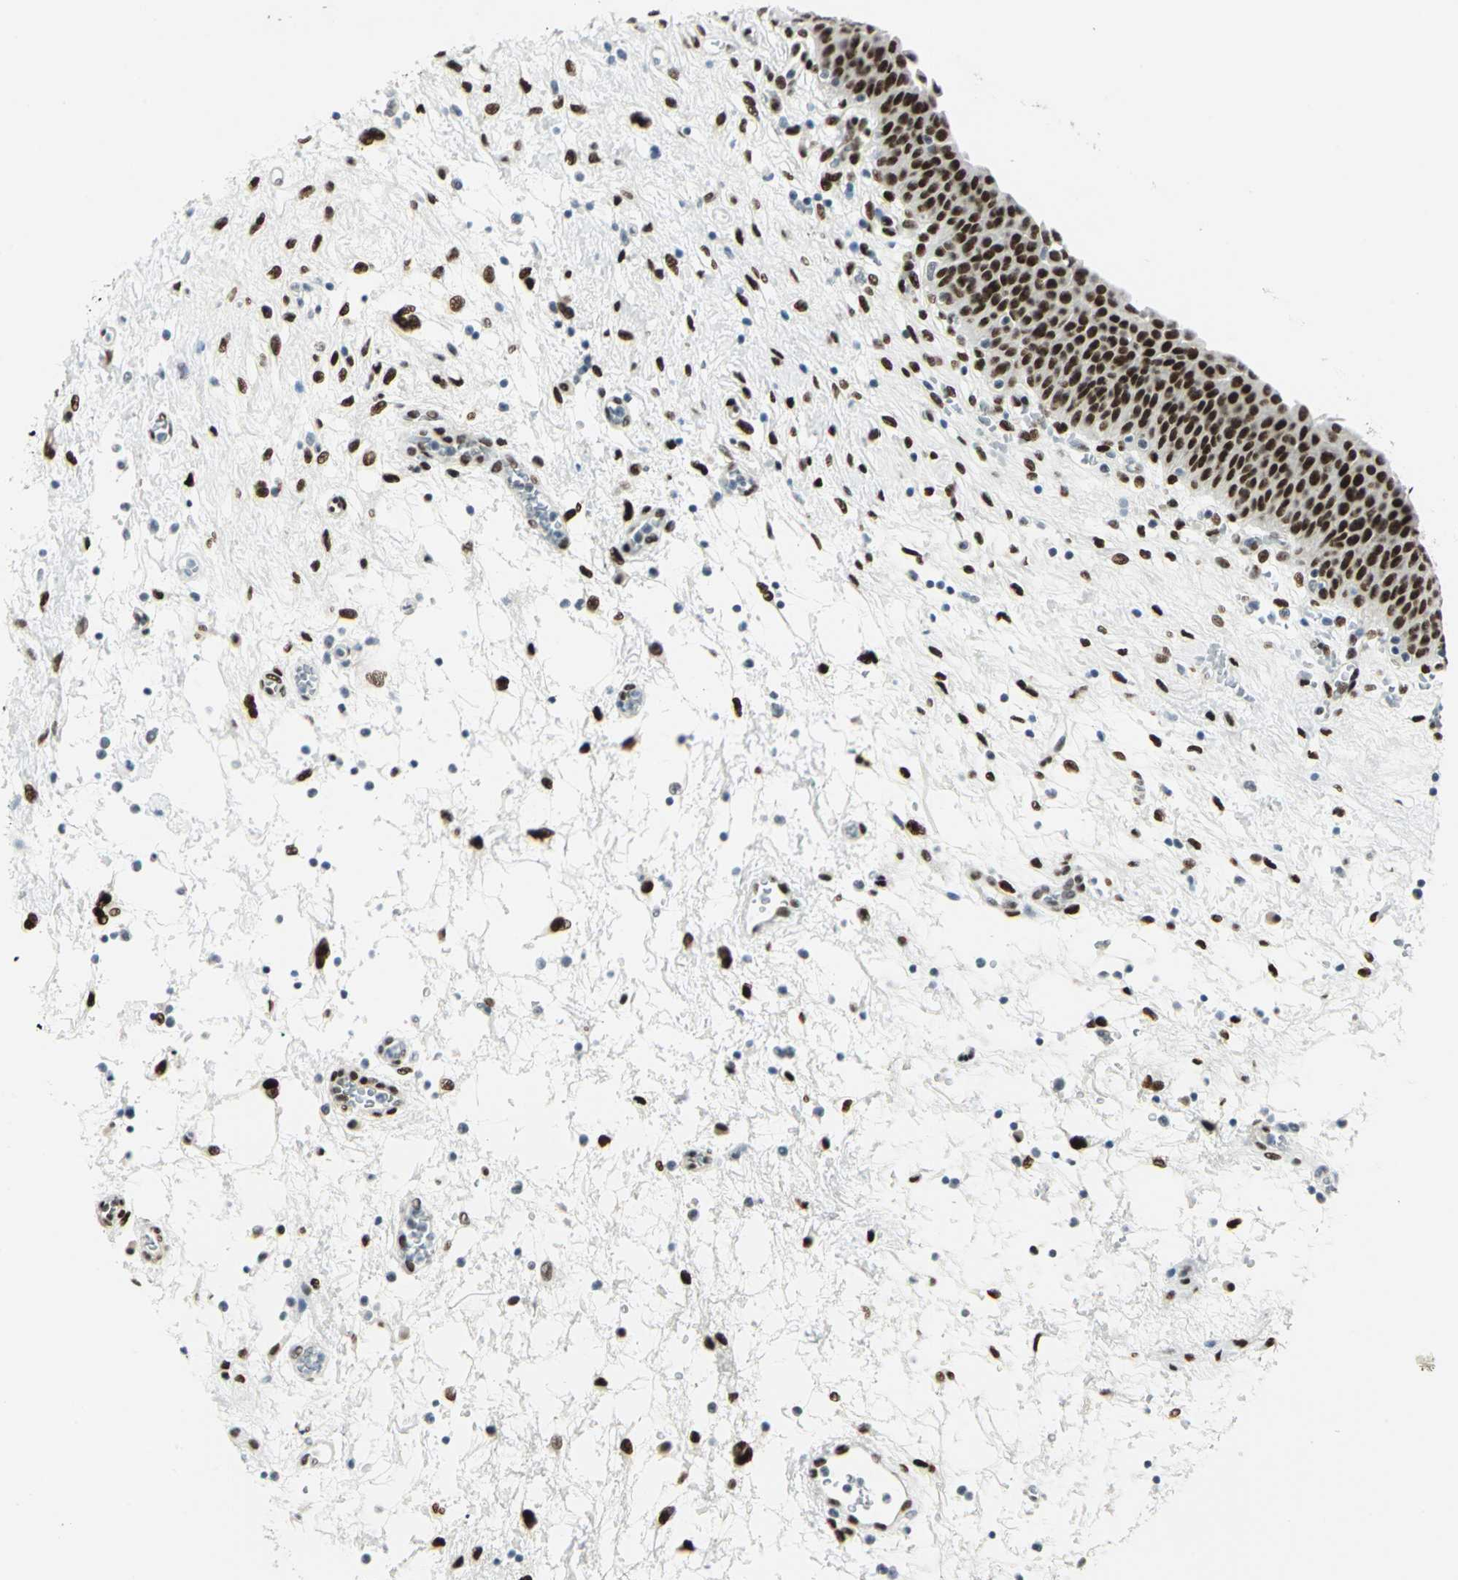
{"staining": {"intensity": "strong", "quantity": ">75%", "location": "nuclear"}, "tissue": "urinary bladder", "cell_type": "Urothelial cells", "image_type": "normal", "snomed": [{"axis": "morphology", "description": "Normal tissue, NOS"}, {"axis": "morphology", "description": "Dysplasia, NOS"}, {"axis": "topography", "description": "Urinary bladder"}], "caption": "Urinary bladder was stained to show a protein in brown. There is high levels of strong nuclear expression in about >75% of urothelial cells. (Brightfield microscopy of DAB IHC at high magnification).", "gene": "MEIS2", "patient": {"sex": "male", "age": 35}}